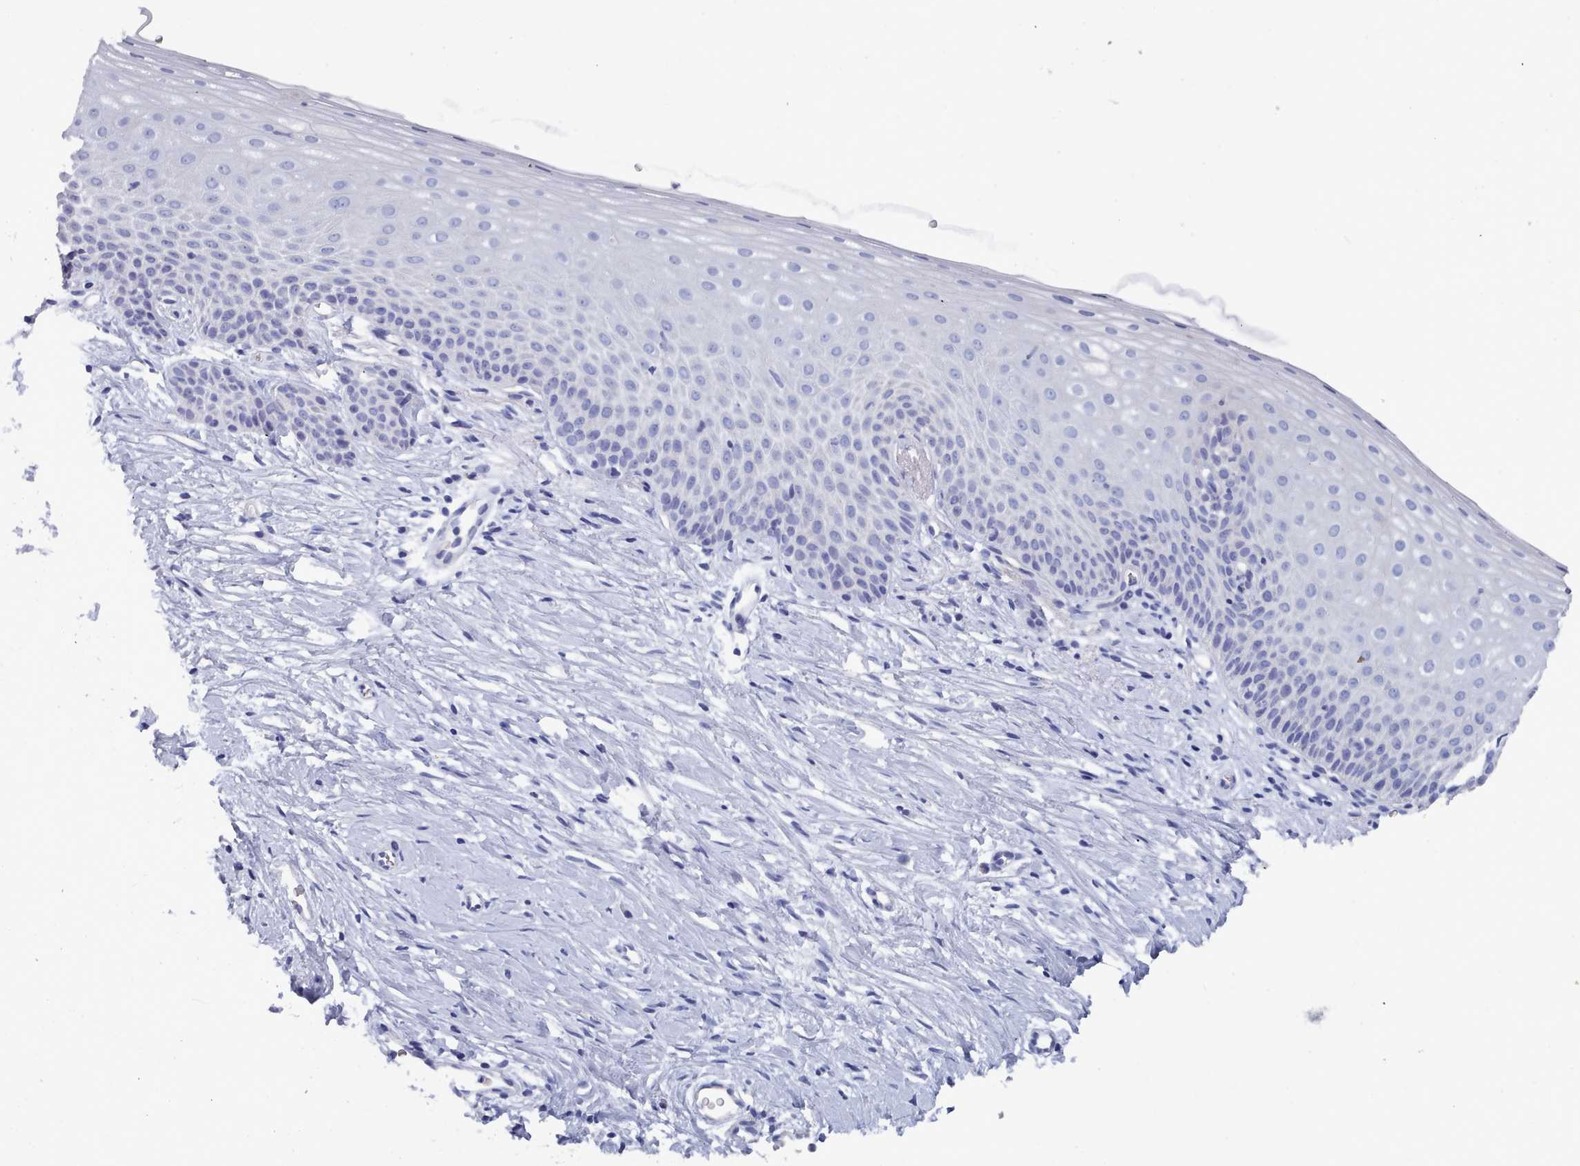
{"staining": {"intensity": "negative", "quantity": "none", "location": "none"}, "tissue": "cervix", "cell_type": "Glandular cells", "image_type": "normal", "snomed": [{"axis": "morphology", "description": "Normal tissue, NOS"}, {"axis": "topography", "description": "Cervix"}], "caption": "DAB (3,3'-diaminobenzidine) immunohistochemical staining of benign cervix demonstrates no significant positivity in glandular cells.", "gene": "ENSG00000285188", "patient": {"sex": "female", "age": 57}}